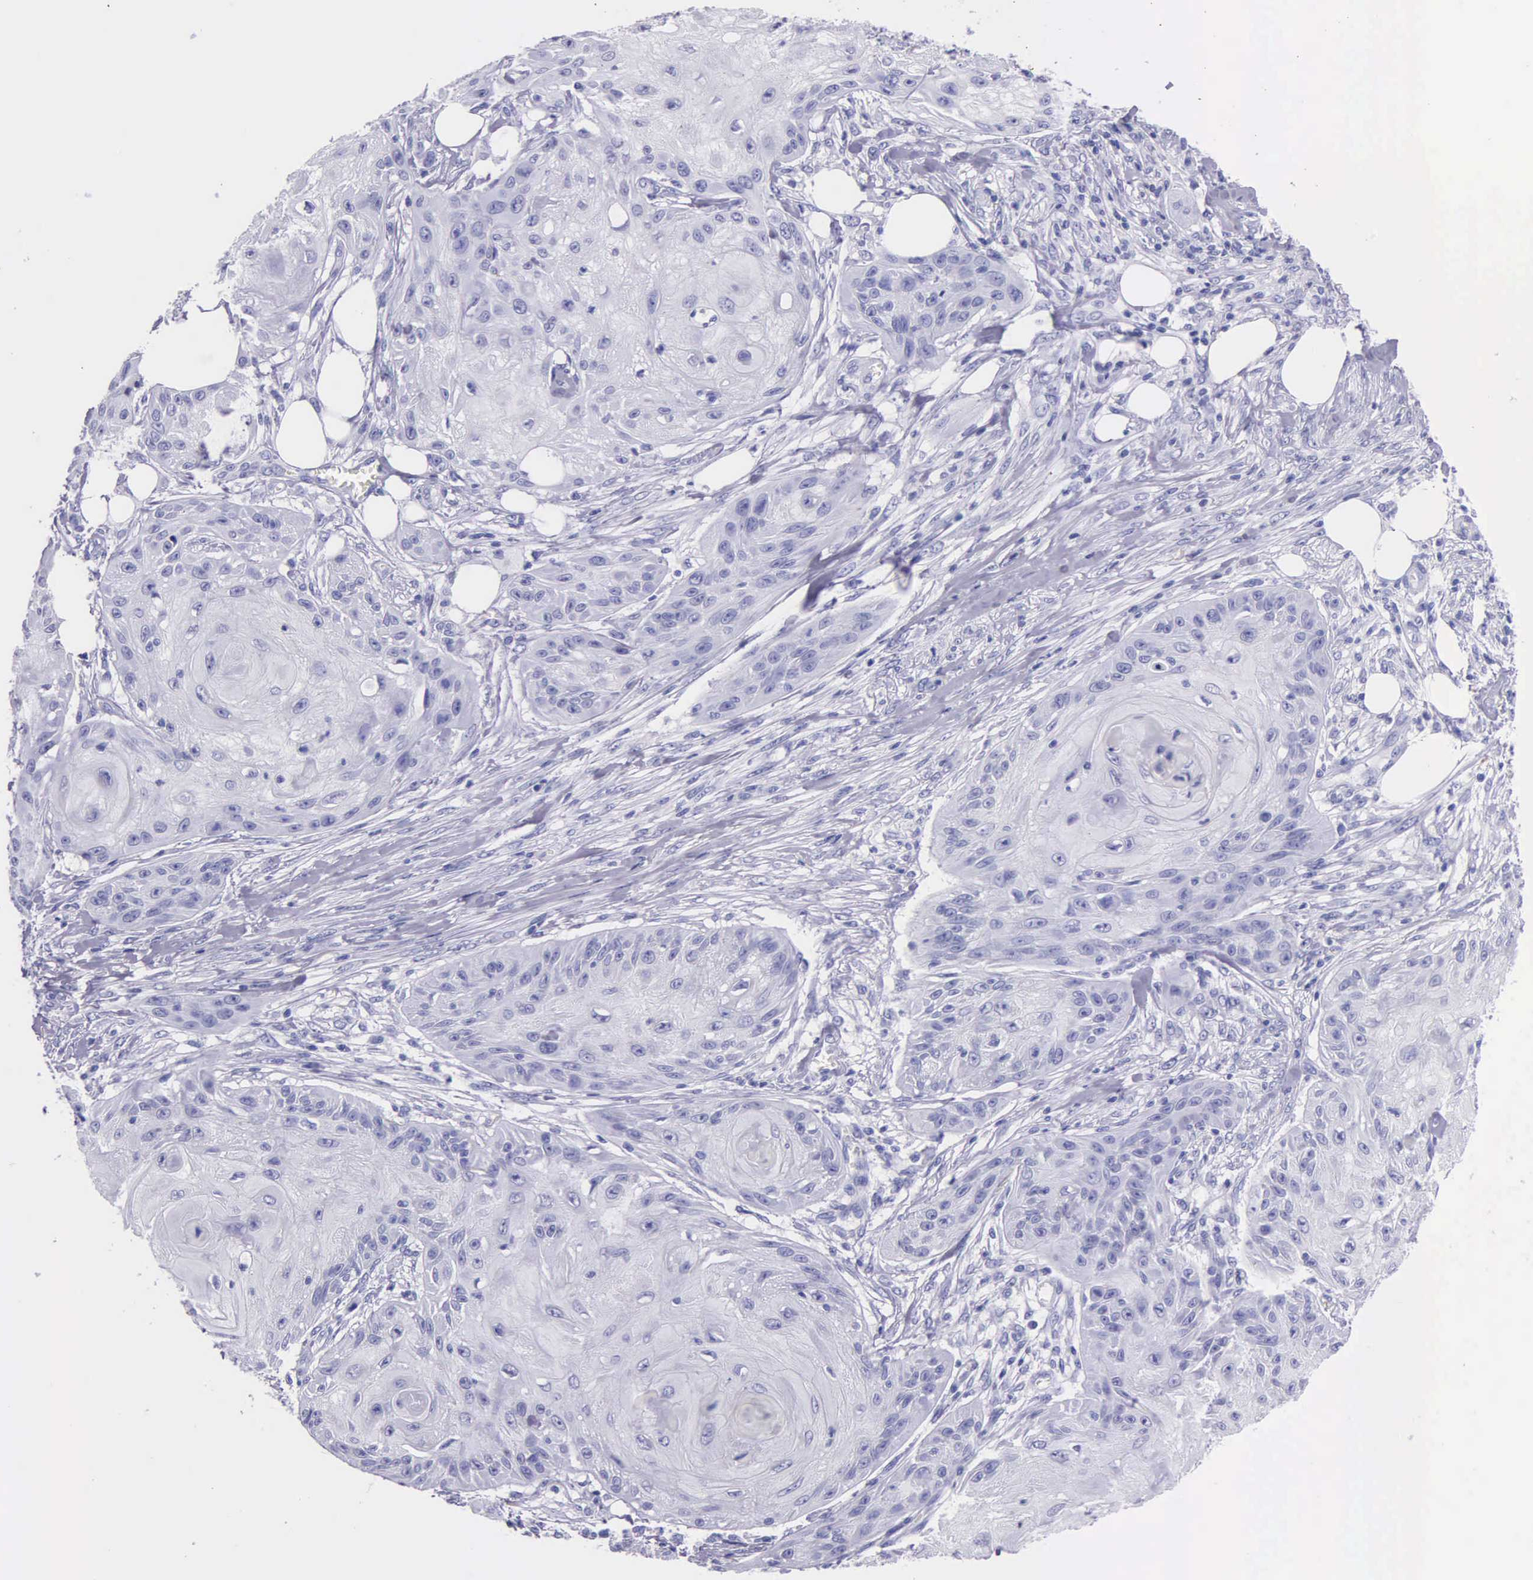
{"staining": {"intensity": "negative", "quantity": "none", "location": "none"}, "tissue": "skin cancer", "cell_type": "Tumor cells", "image_type": "cancer", "snomed": [{"axis": "morphology", "description": "Squamous cell carcinoma, NOS"}, {"axis": "topography", "description": "Skin"}], "caption": "Squamous cell carcinoma (skin) was stained to show a protein in brown. There is no significant positivity in tumor cells.", "gene": "KLK3", "patient": {"sex": "female", "age": 88}}